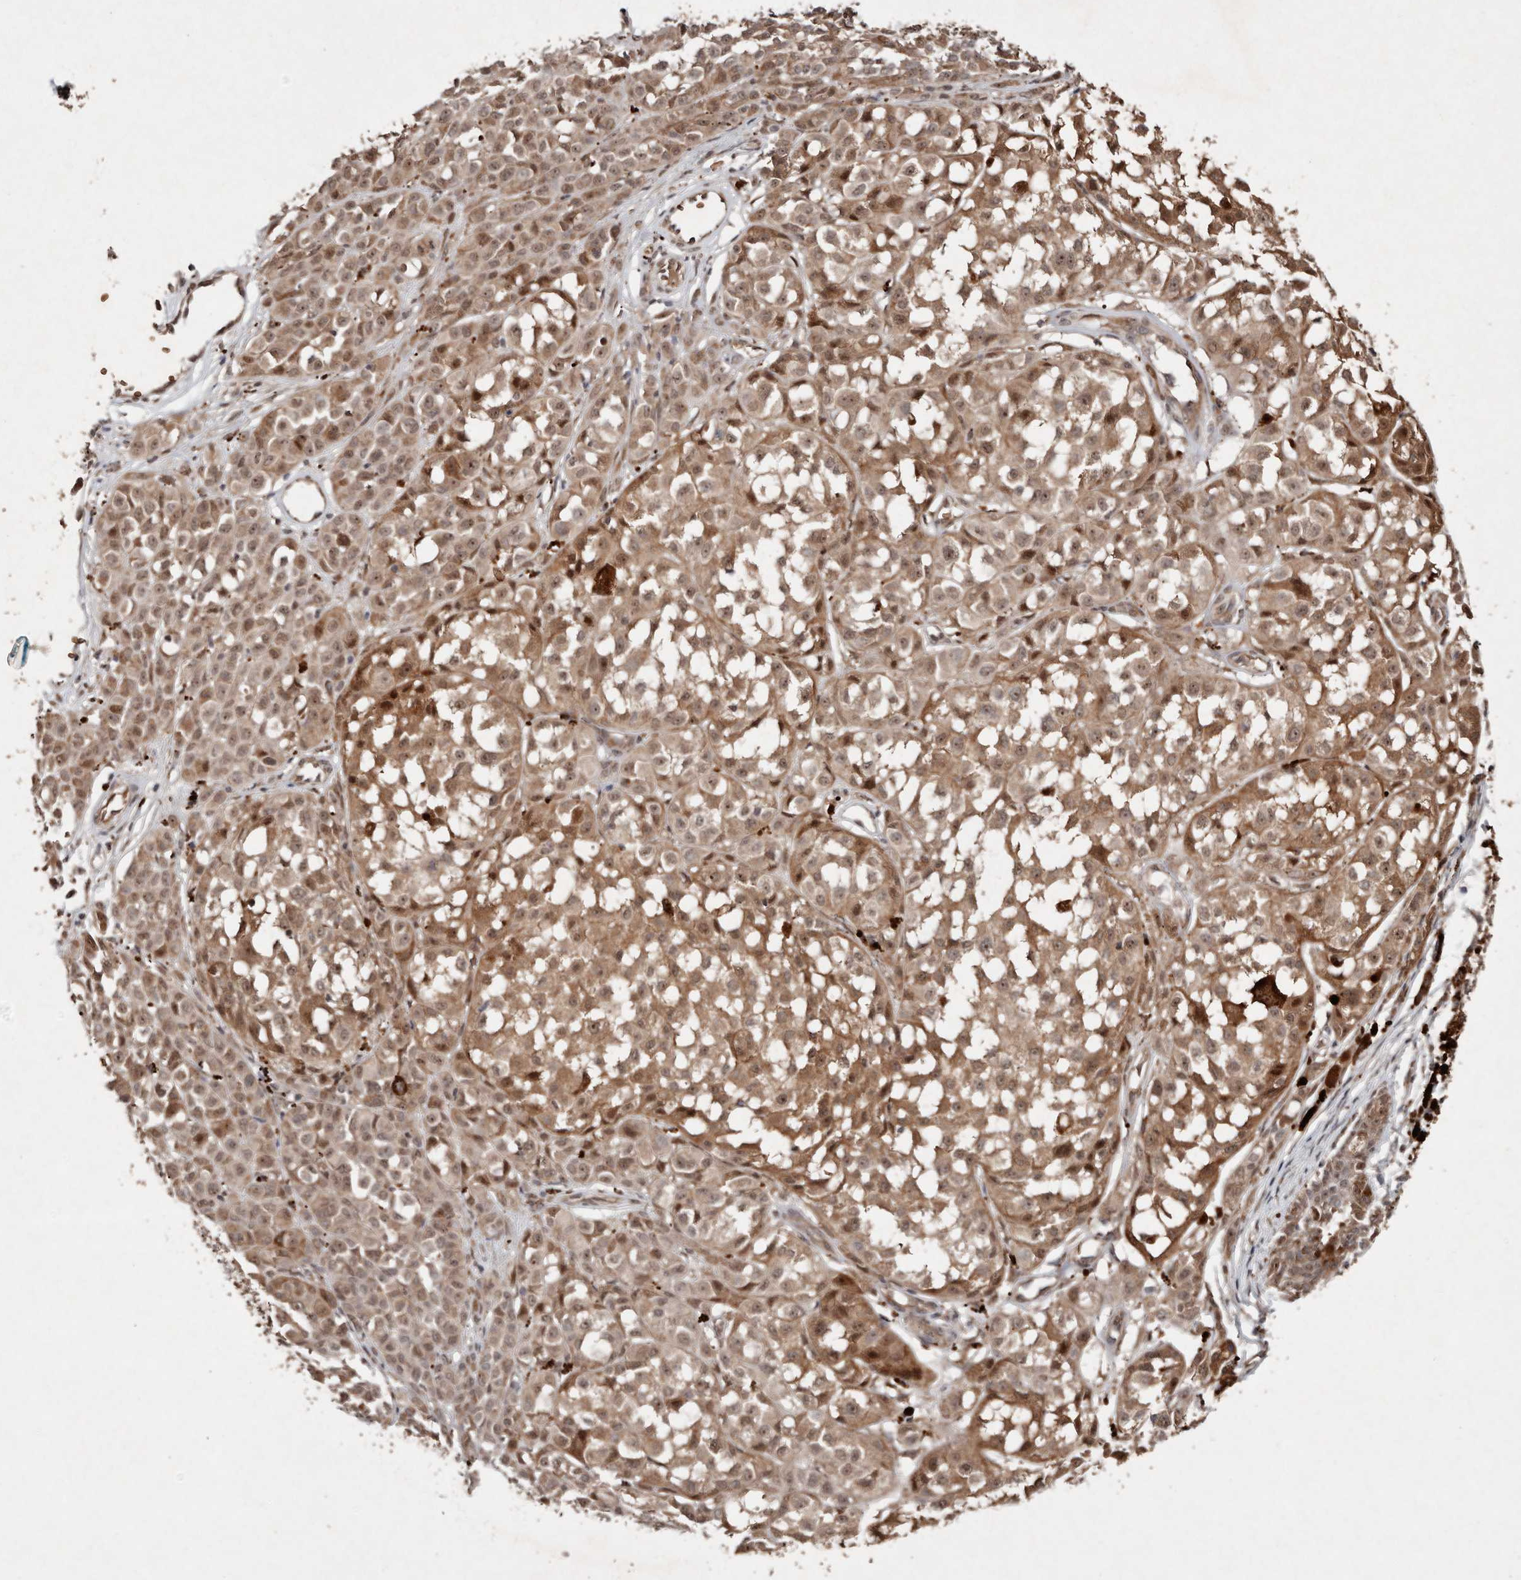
{"staining": {"intensity": "moderate", "quantity": ">75%", "location": "cytoplasmic/membranous,nuclear"}, "tissue": "melanoma", "cell_type": "Tumor cells", "image_type": "cancer", "snomed": [{"axis": "morphology", "description": "Malignant melanoma, NOS"}, {"axis": "topography", "description": "Skin of leg"}], "caption": "Protein staining of melanoma tissue displays moderate cytoplasmic/membranous and nuclear staining in about >75% of tumor cells.", "gene": "DIP2C", "patient": {"sex": "female", "age": 72}}